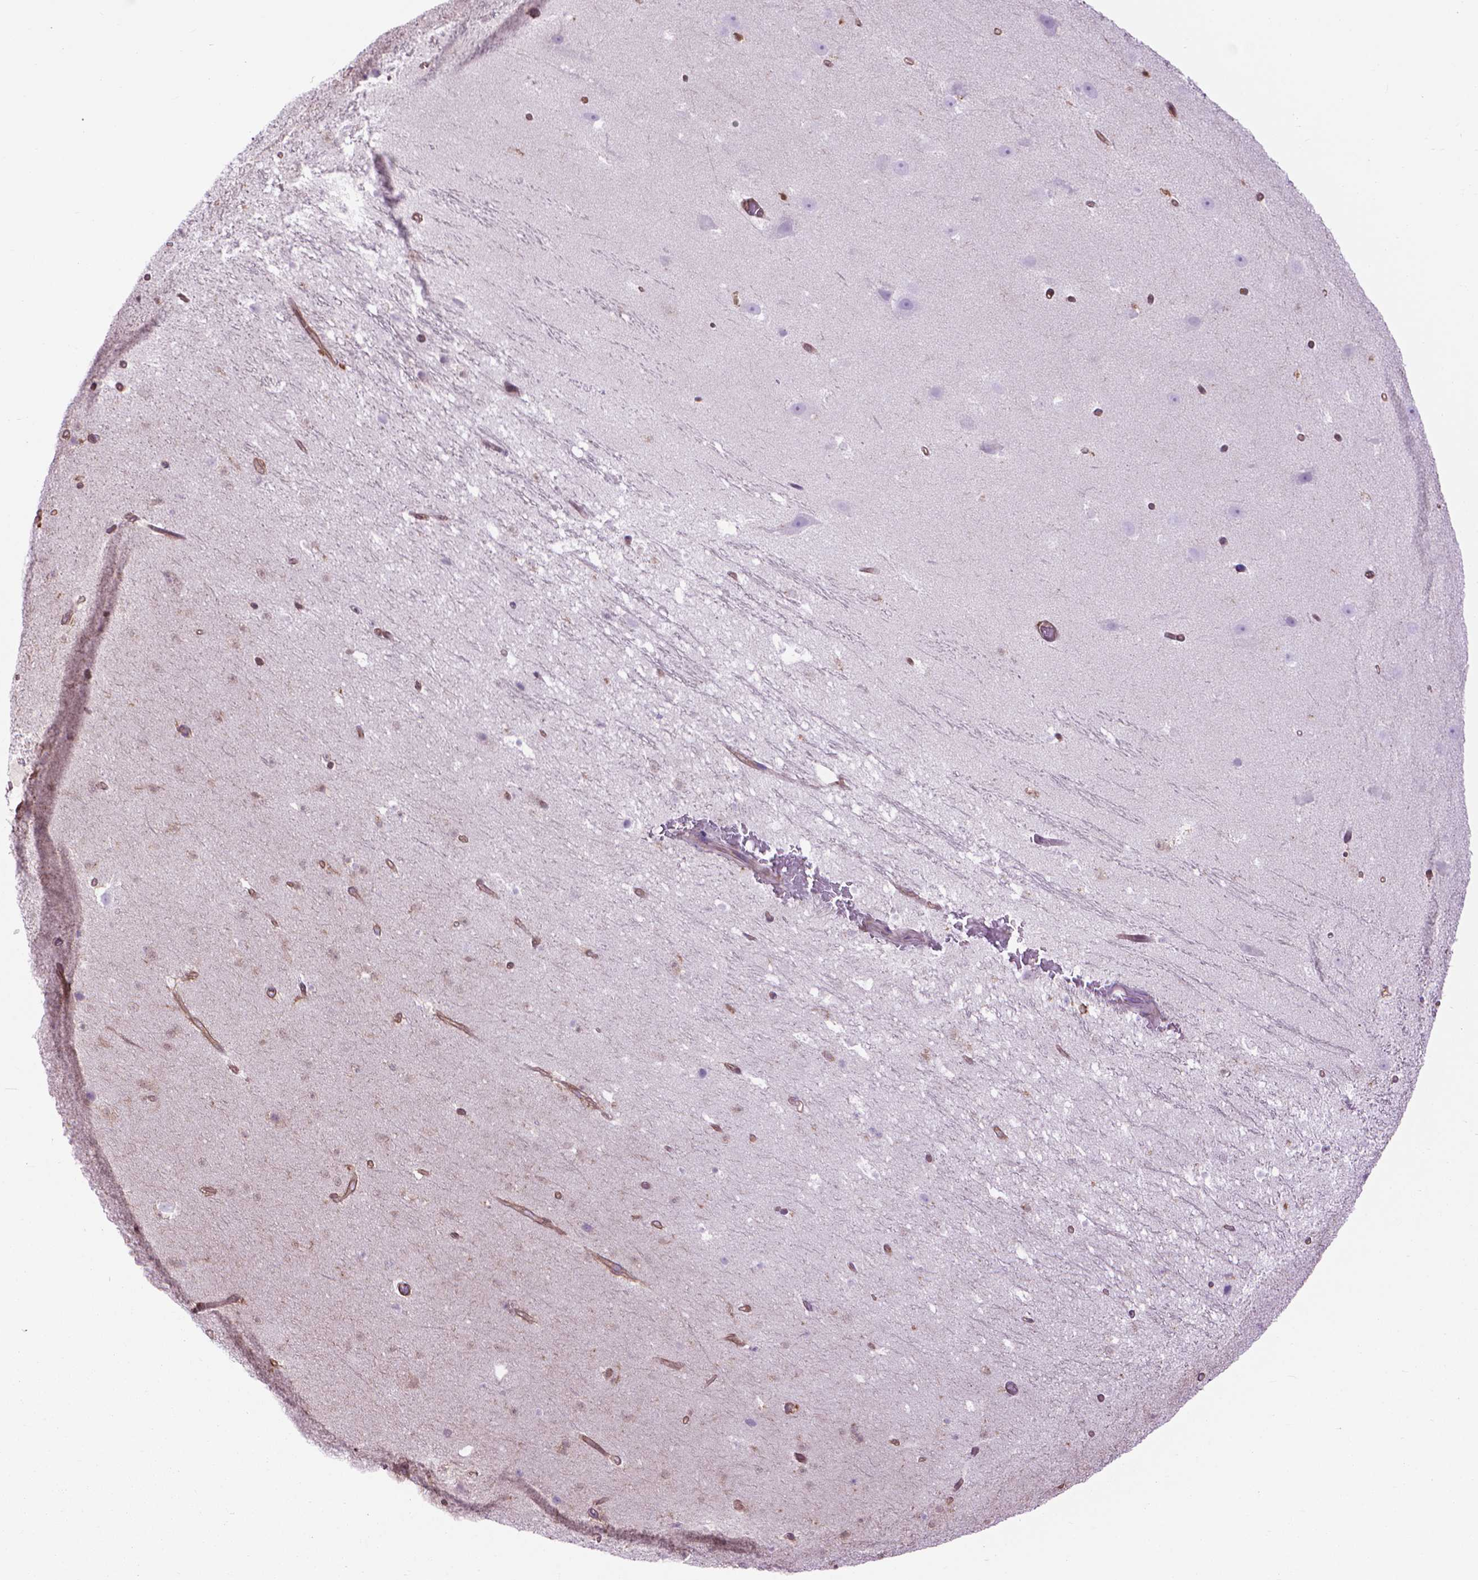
{"staining": {"intensity": "negative", "quantity": "none", "location": "none"}, "tissue": "hippocampus", "cell_type": "Glial cells", "image_type": "normal", "snomed": [{"axis": "morphology", "description": "Normal tissue, NOS"}, {"axis": "topography", "description": "Hippocampus"}], "caption": "IHC histopathology image of unremarkable hippocampus: human hippocampus stained with DAB (3,3'-diaminobenzidine) displays no significant protein staining in glial cells. Brightfield microscopy of immunohistochemistry stained with DAB (brown) and hematoxylin (blue), captured at high magnification.", "gene": "CORO1B", "patient": {"sex": "male", "age": 26}}